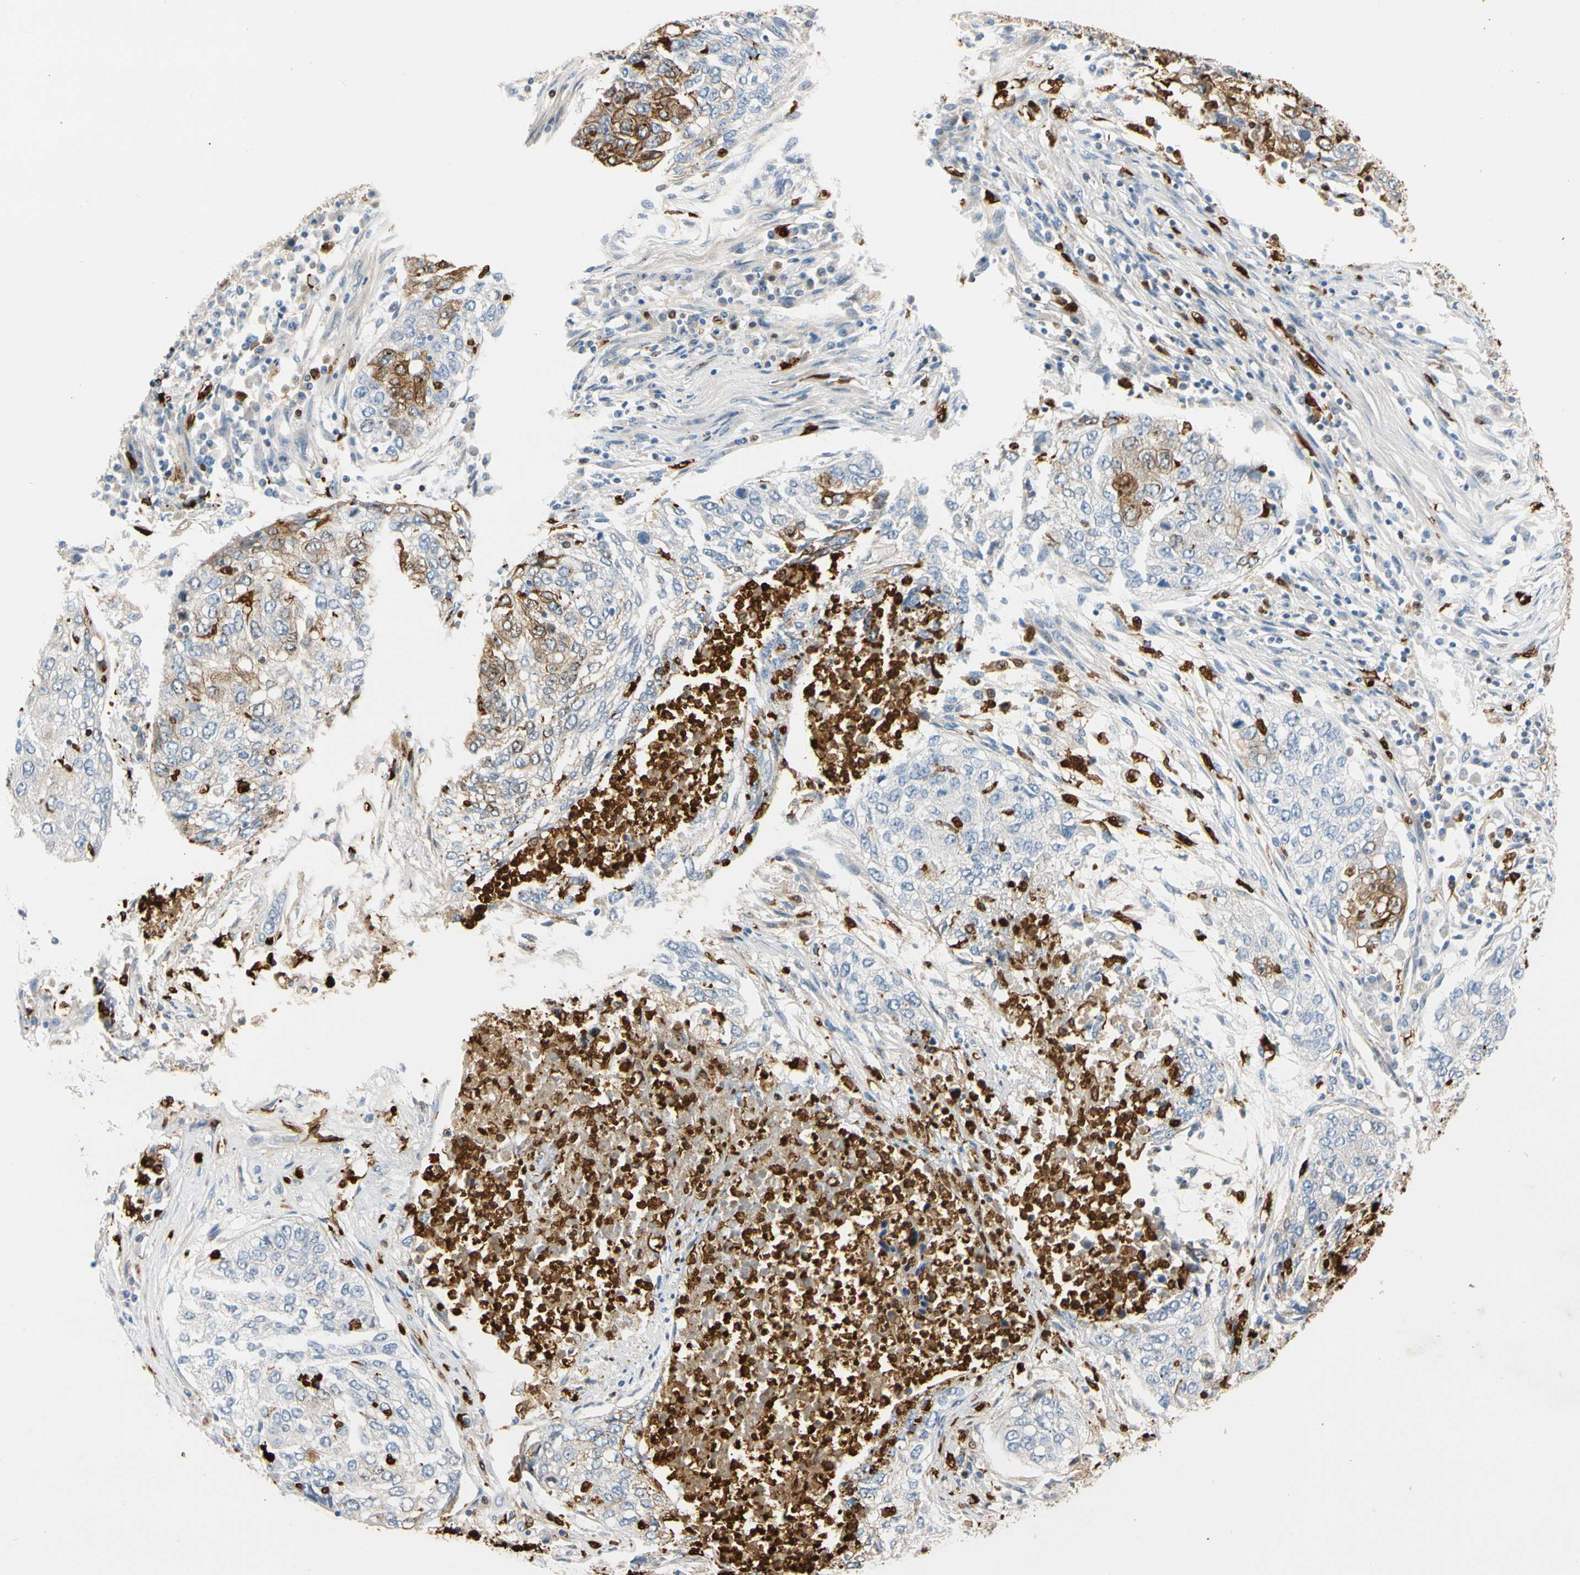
{"staining": {"intensity": "moderate", "quantity": "25%-75%", "location": "cytoplasmic/membranous"}, "tissue": "lung cancer", "cell_type": "Tumor cells", "image_type": "cancer", "snomed": [{"axis": "morphology", "description": "Squamous cell carcinoma, NOS"}, {"axis": "topography", "description": "Lung"}], "caption": "Moderate cytoplasmic/membranous positivity for a protein is present in approximately 25%-75% of tumor cells of lung squamous cell carcinoma using IHC.", "gene": "TRAF5", "patient": {"sex": "female", "age": 63}}